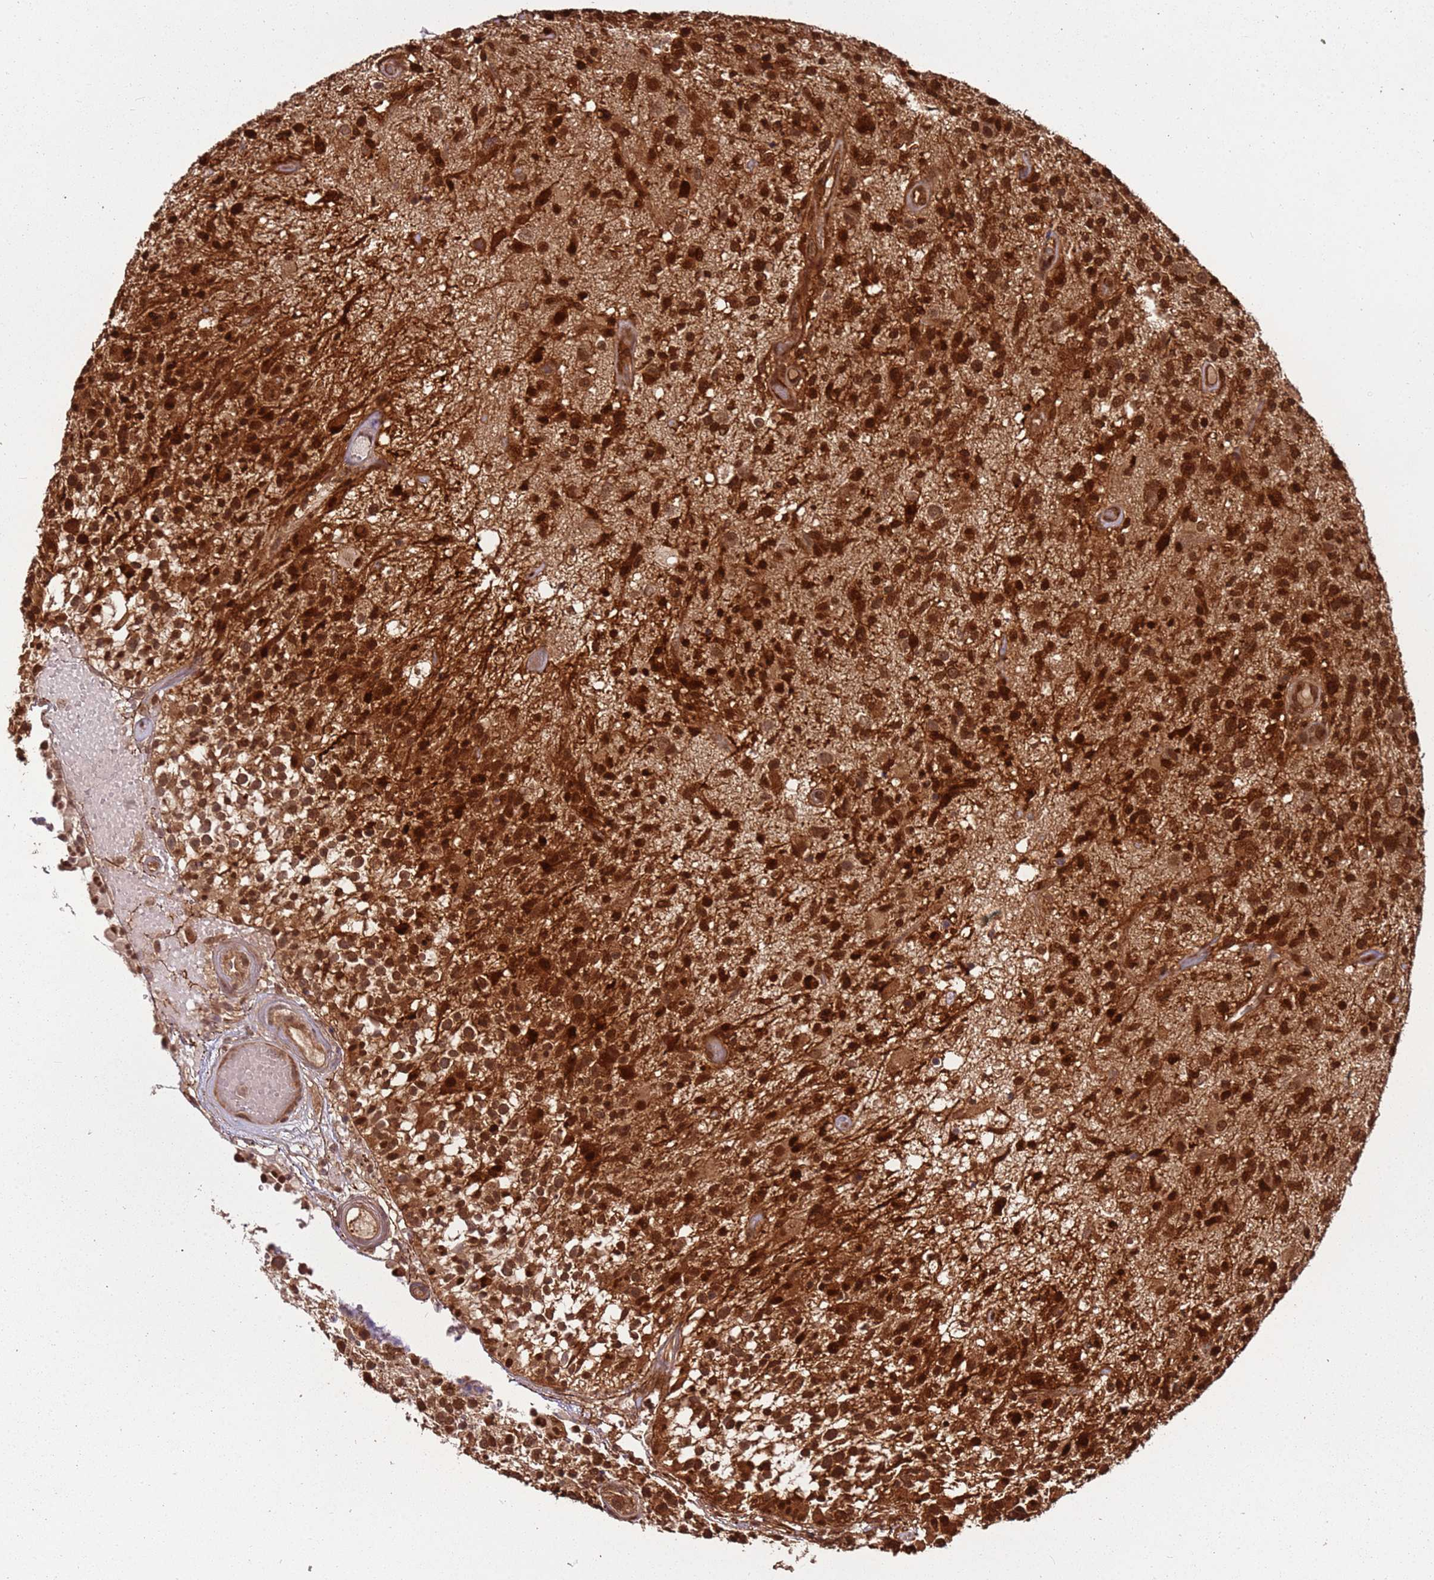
{"staining": {"intensity": "strong", "quantity": ">75%", "location": "cytoplasmic/membranous,nuclear"}, "tissue": "glioma", "cell_type": "Tumor cells", "image_type": "cancer", "snomed": [{"axis": "morphology", "description": "Glioma, malignant, High grade"}, {"axis": "morphology", "description": "Glioblastoma, NOS"}, {"axis": "topography", "description": "Brain"}], "caption": "Tumor cells exhibit strong cytoplasmic/membranous and nuclear positivity in approximately >75% of cells in malignant high-grade glioma.", "gene": "PGLS", "patient": {"sex": "male", "age": 60}}